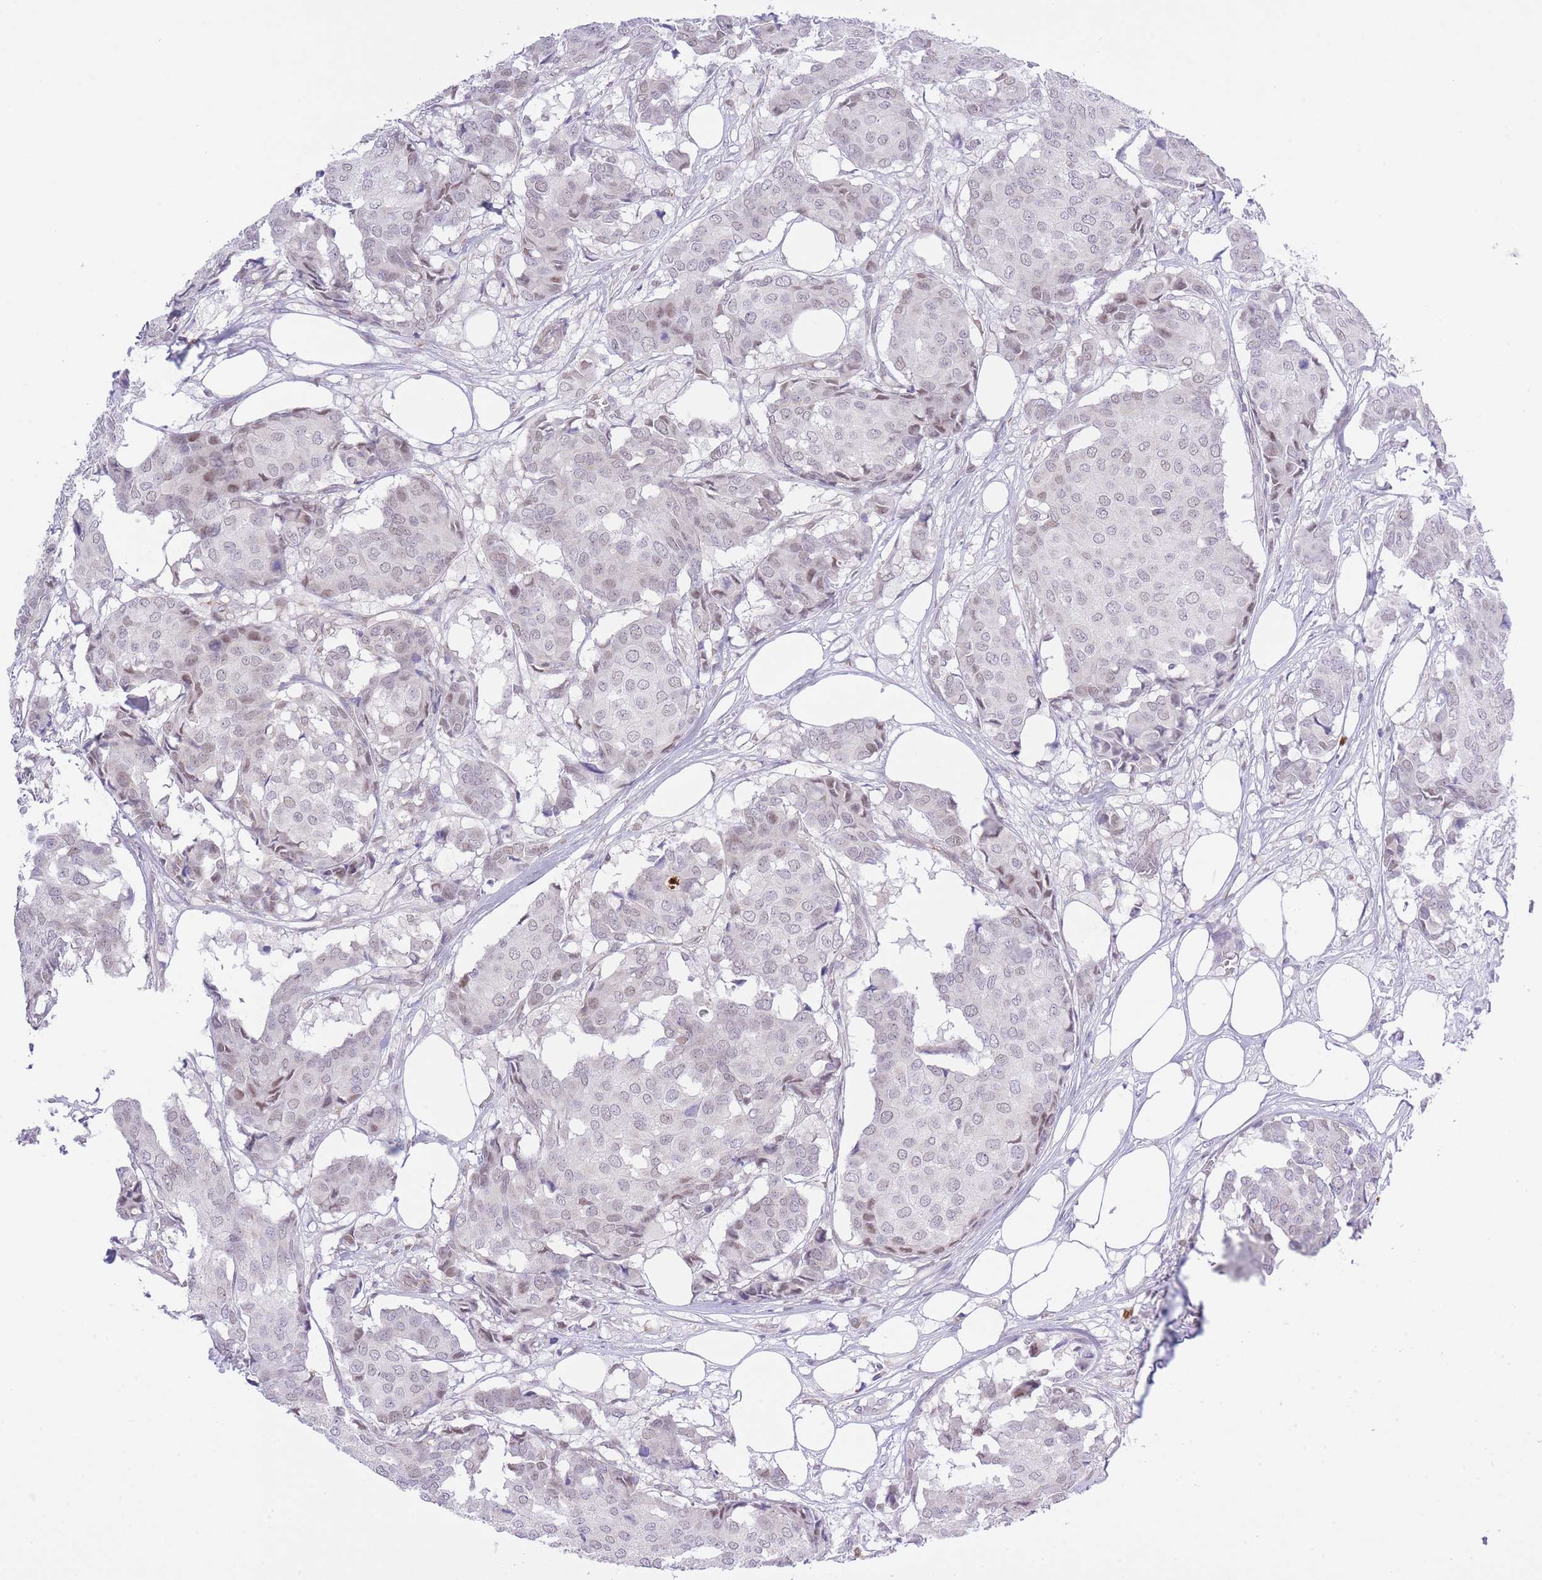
{"staining": {"intensity": "weak", "quantity": "<25%", "location": "nuclear"}, "tissue": "breast cancer", "cell_type": "Tumor cells", "image_type": "cancer", "snomed": [{"axis": "morphology", "description": "Duct carcinoma"}, {"axis": "topography", "description": "Breast"}], "caption": "This histopathology image is of breast cancer stained with IHC to label a protein in brown with the nuclei are counter-stained blue. There is no positivity in tumor cells. (DAB immunohistochemistry (IHC) visualized using brightfield microscopy, high magnification).", "gene": "MEIOSIN", "patient": {"sex": "female", "age": 75}}